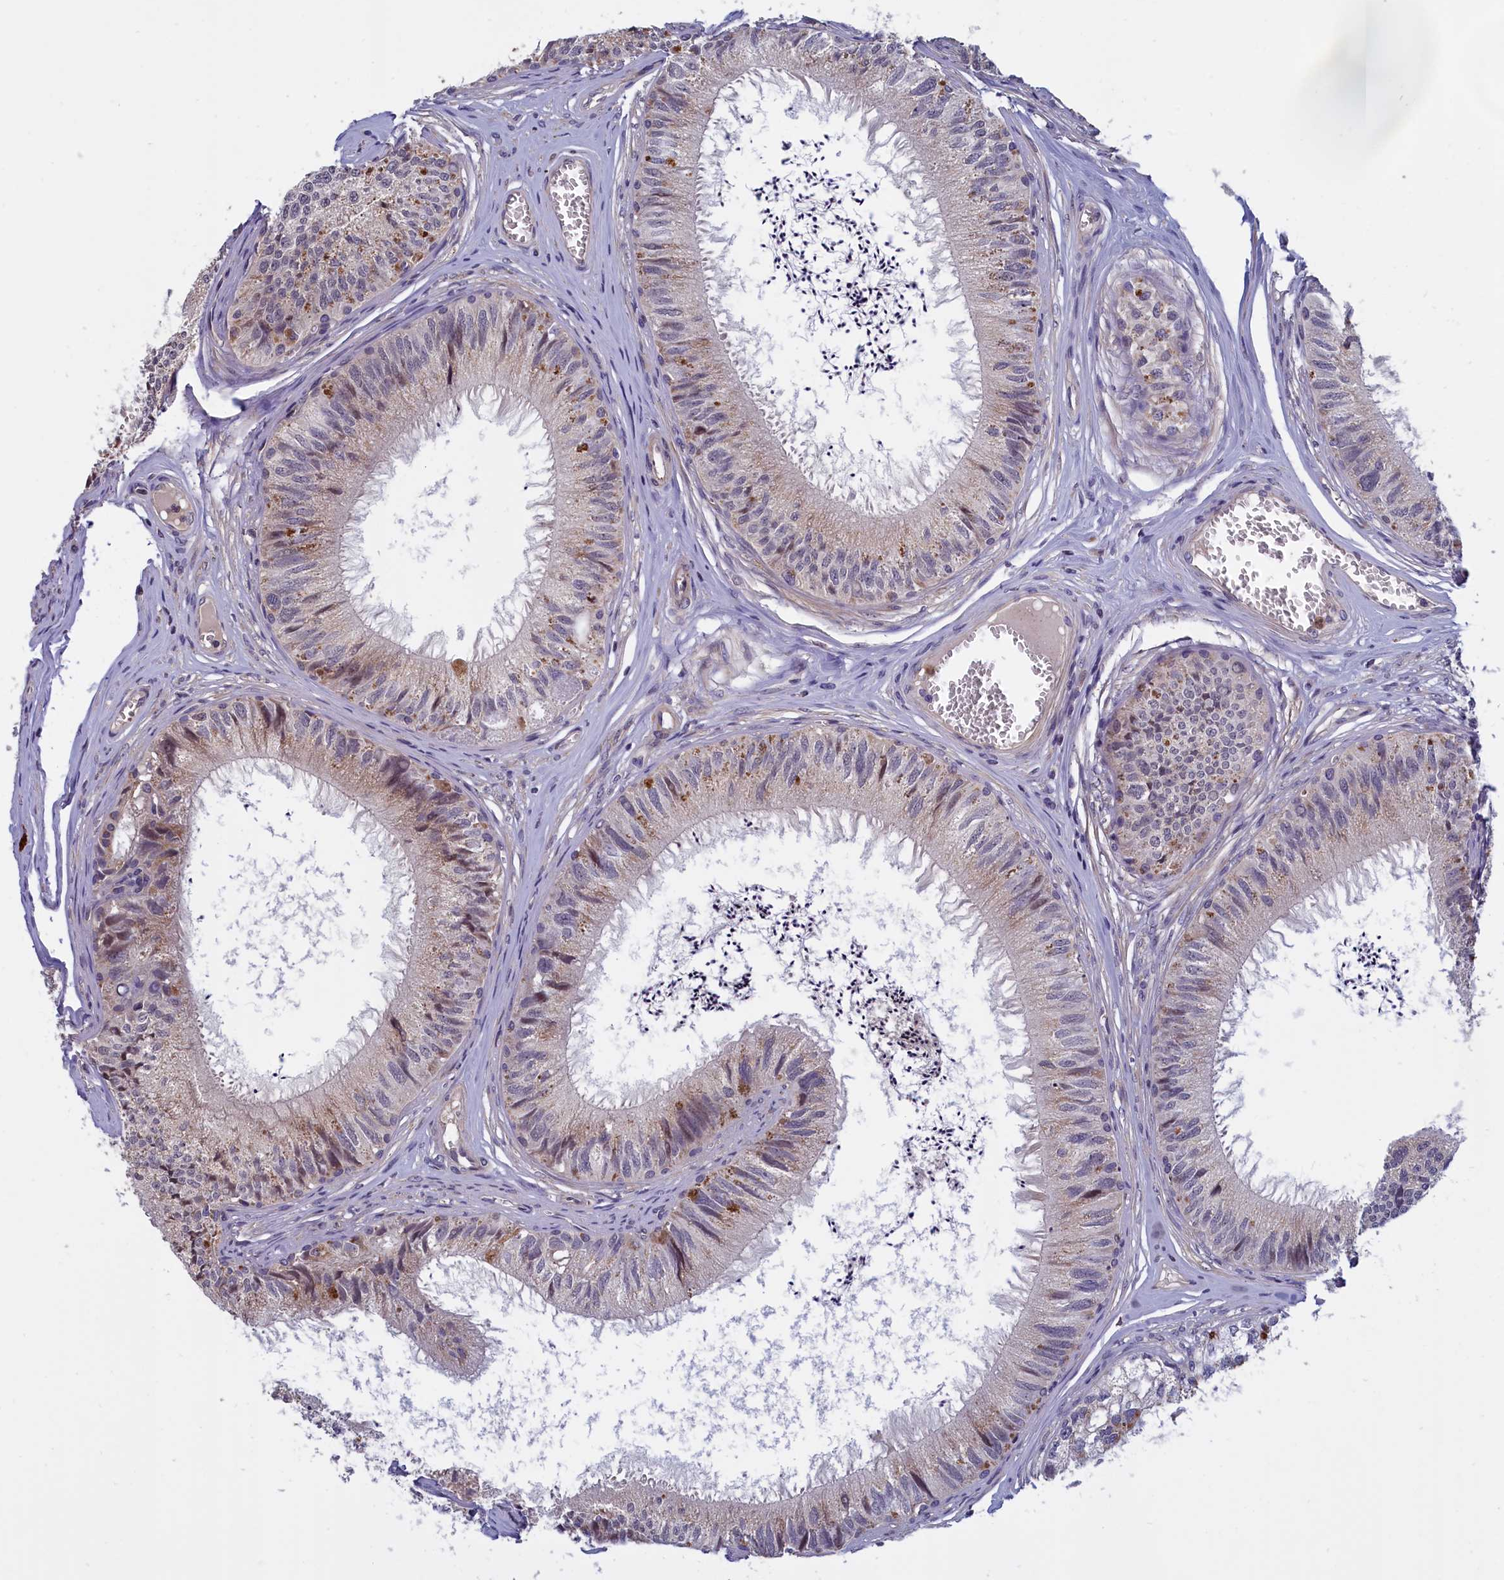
{"staining": {"intensity": "moderate", "quantity": "25%-75%", "location": "cytoplasmic/membranous"}, "tissue": "epididymis", "cell_type": "Glandular cells", "image_type": "normal", "snomed": [{"axis": "morphology", "description": "Normal tissue, NOS"}, {"axis": "topography", "description": "Epididymis"}], "caption": "IHC (DAB) staining of unremarkable human epididymis shows moderate cytoplasmic/membranous protein positivity in approximately 25%-75% of glandular cells.", "gene": "EPB41L4B", "patient": {"sex": "male", "age": 79}}